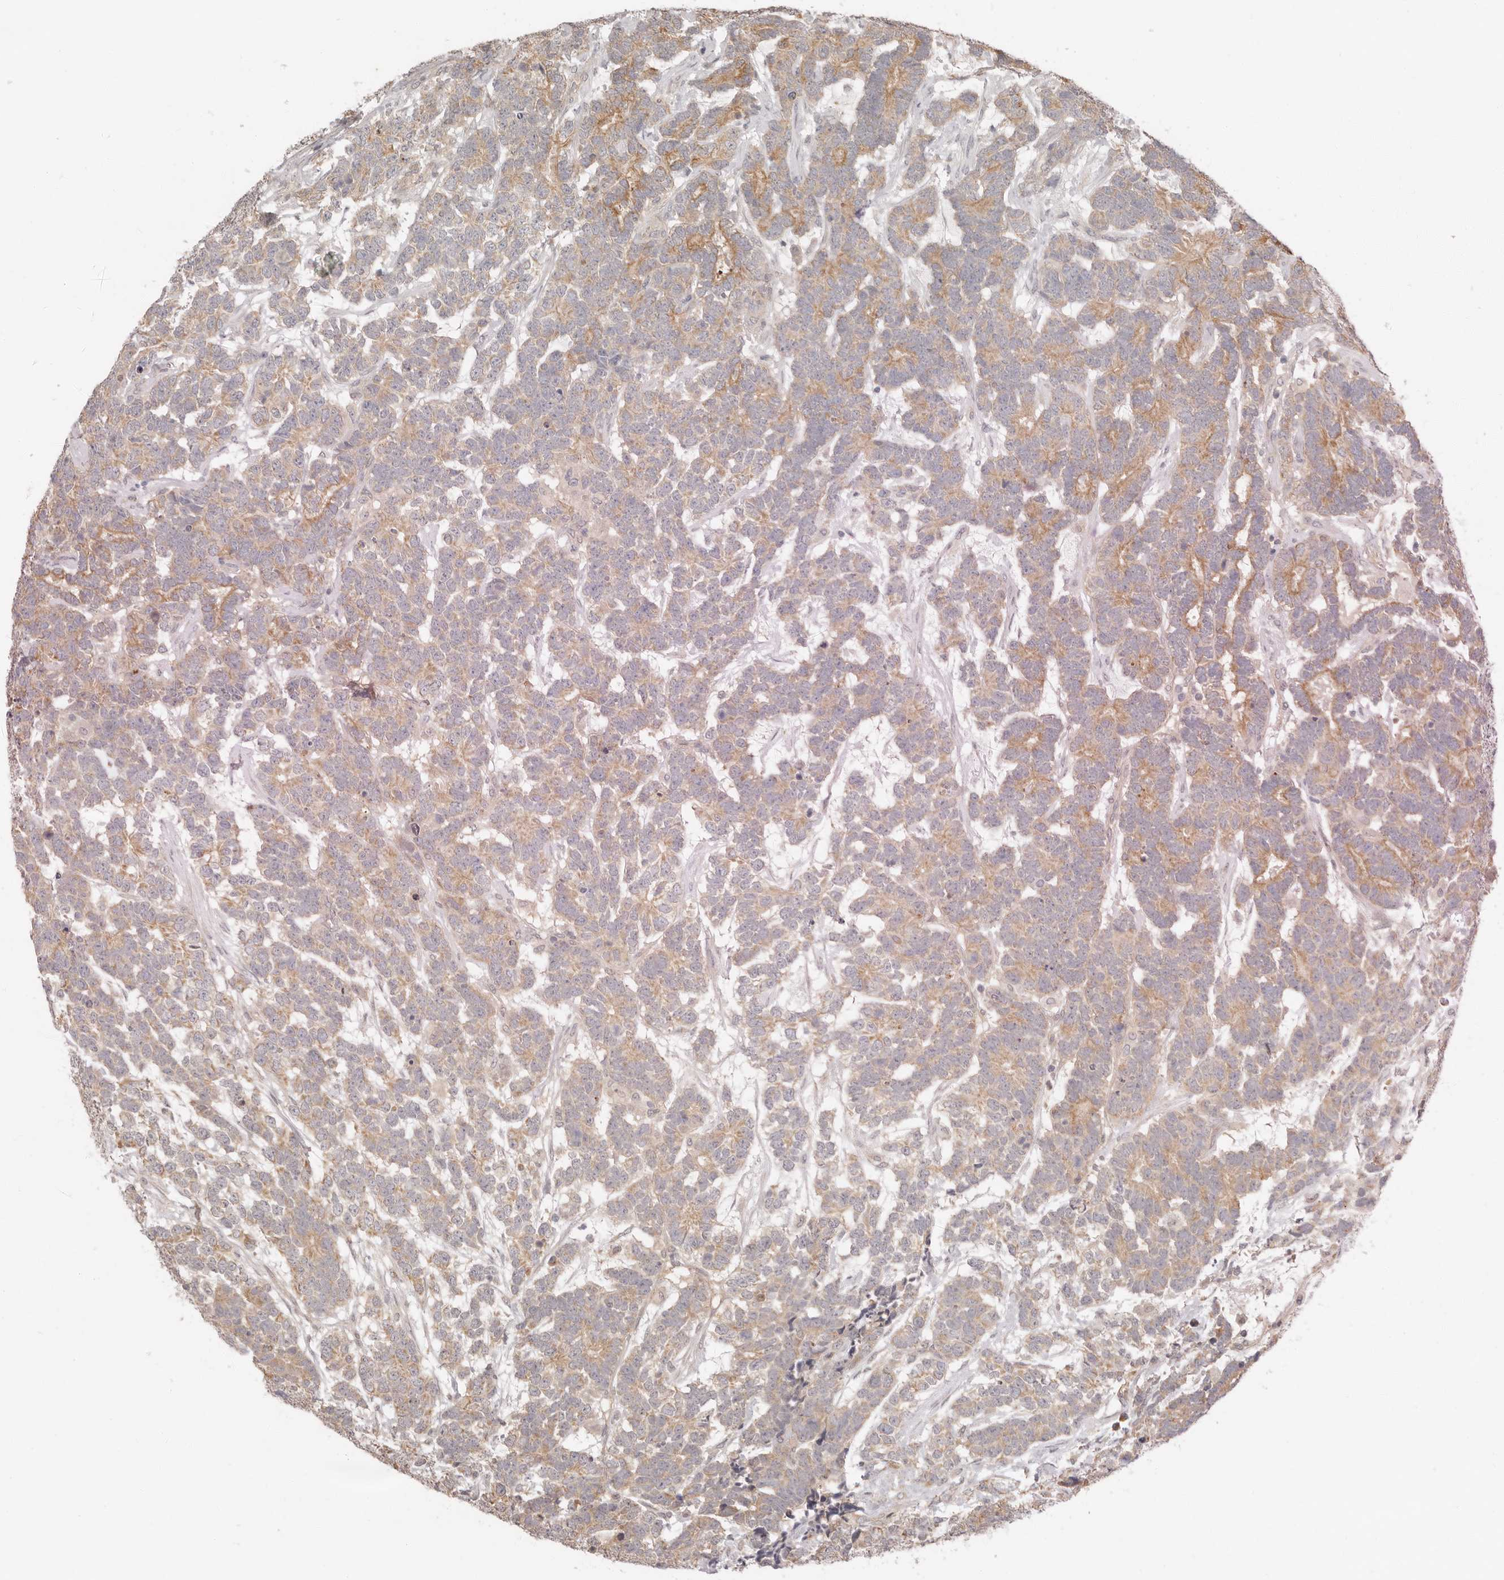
{"staining": {"intensity": "moderate", "quantity": "25%-75%", "location": "cytoplasmic/membranous"}, "tissue": "testis cancer", "cell_type": "Tumor cells", "image_type": "cancer", "snomed": [{"axis": "morphology", "description": "Carcinoma, Embryonal, NOS"}, {"axis": "topography", "description": "Testis"}], "caption": "Immunohistochemistry histopathology image of testis cancer (embryonal carcinoma) stained for a protein (brown), which reveals medium levels of moderate cytoplasmic/membranous positivity in about 25%-75% of tumor cells.", "gene": "AHDC1", "patient": {"sex": "male", "age": 26}}